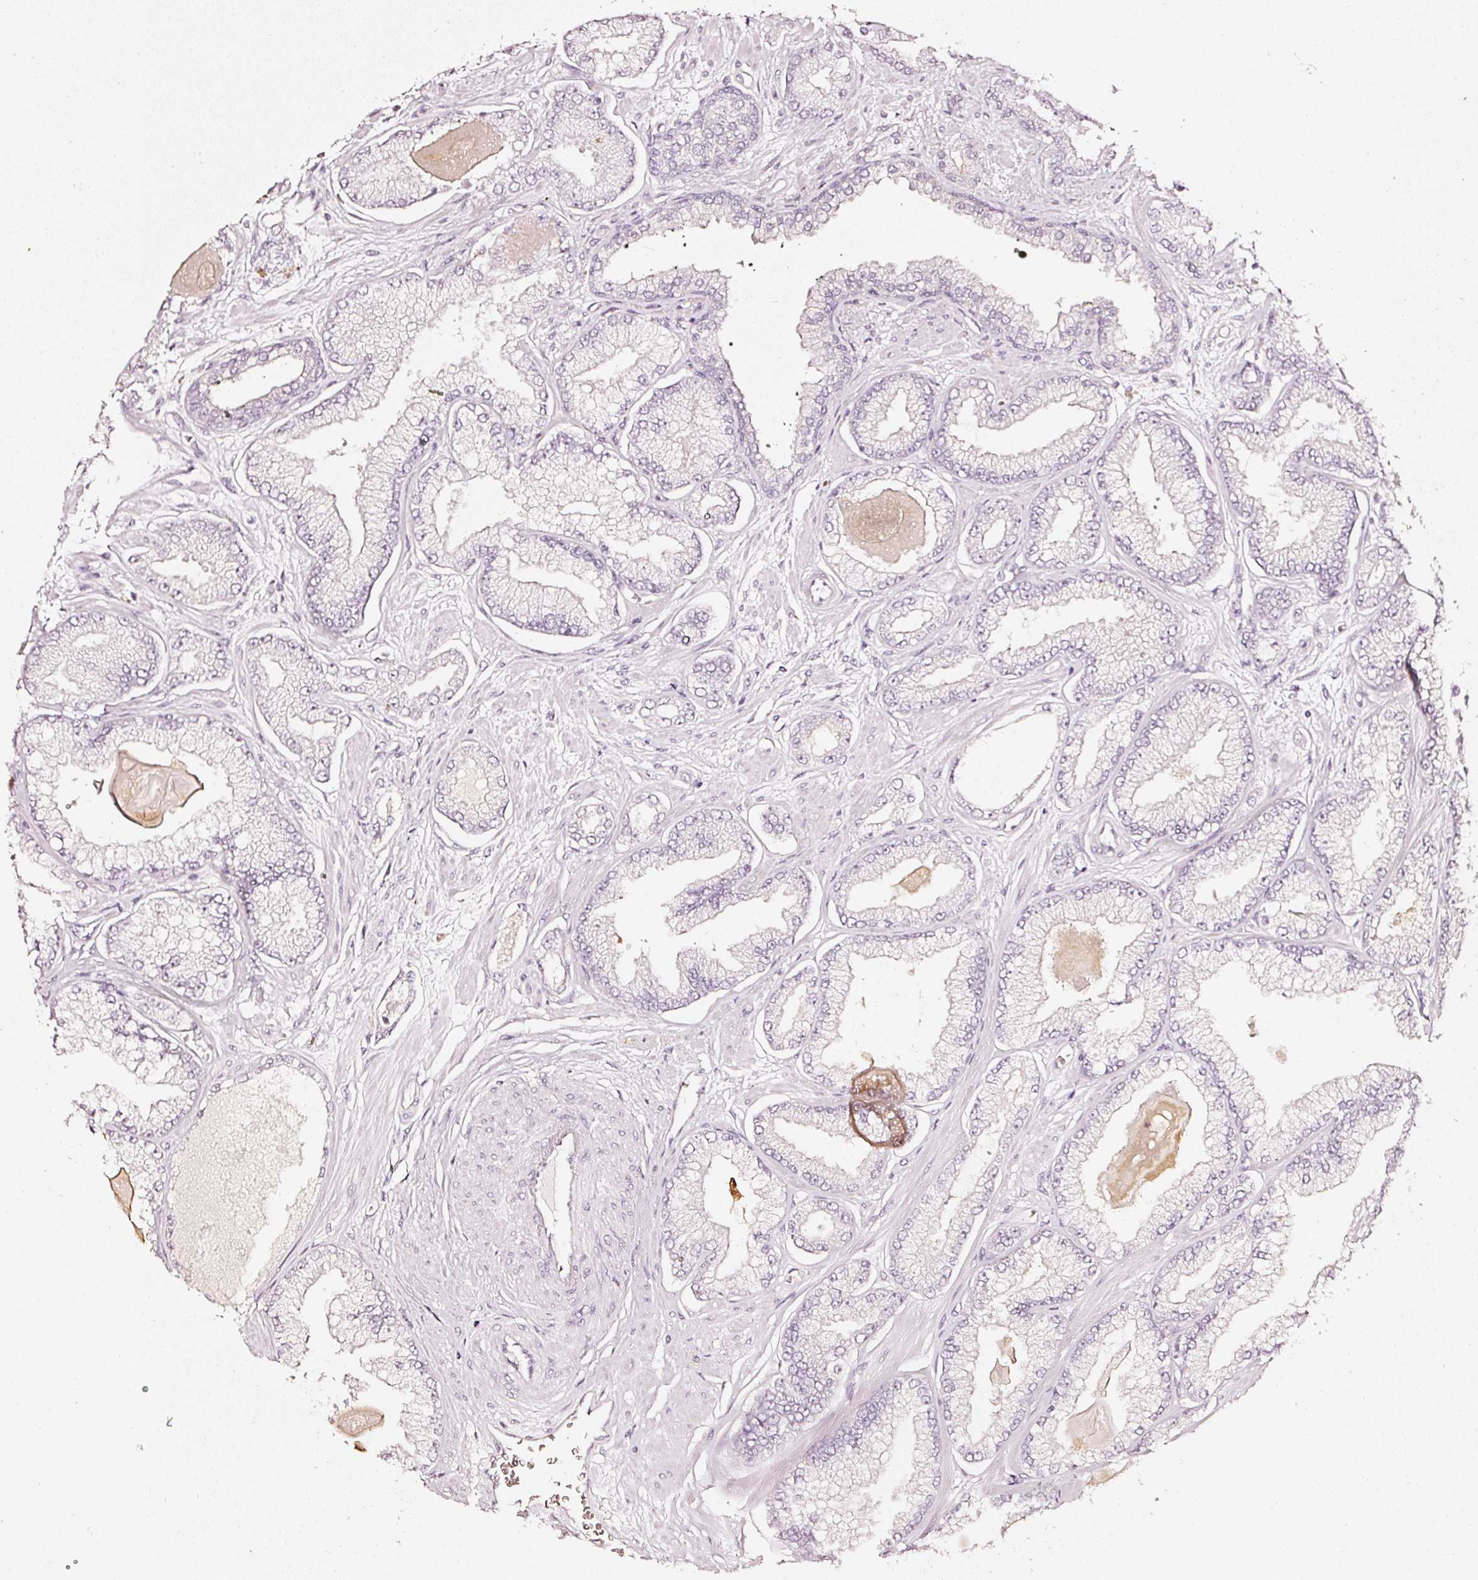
{"staining": {"intensity": "negative", "quantity": "none", "location": "none"}, "tissue": "prostate cancer", "cell_type": "Tumor cells", "image_type": "cancer", "snomed": [{"axis": "morphology", "description": "Adenocarcinoma, Low grade"}, {"axis": "topography", "description": "Prostate"}], "caption": "An IHC histopathology image of prostate cancer (adenocarcinoma (low-grade)) is shown. There is no staining in tumor cells of prostate cancer (adenocarcinoma (low-grade)). Brightfield microscopy of IHC stained with DAB (3,3'-diaminobenzidine) (brown) and hematoxylin (blue), captured at high magnification.", "gene": "CNP", "patient": {"sex": "male", "age": 64}}